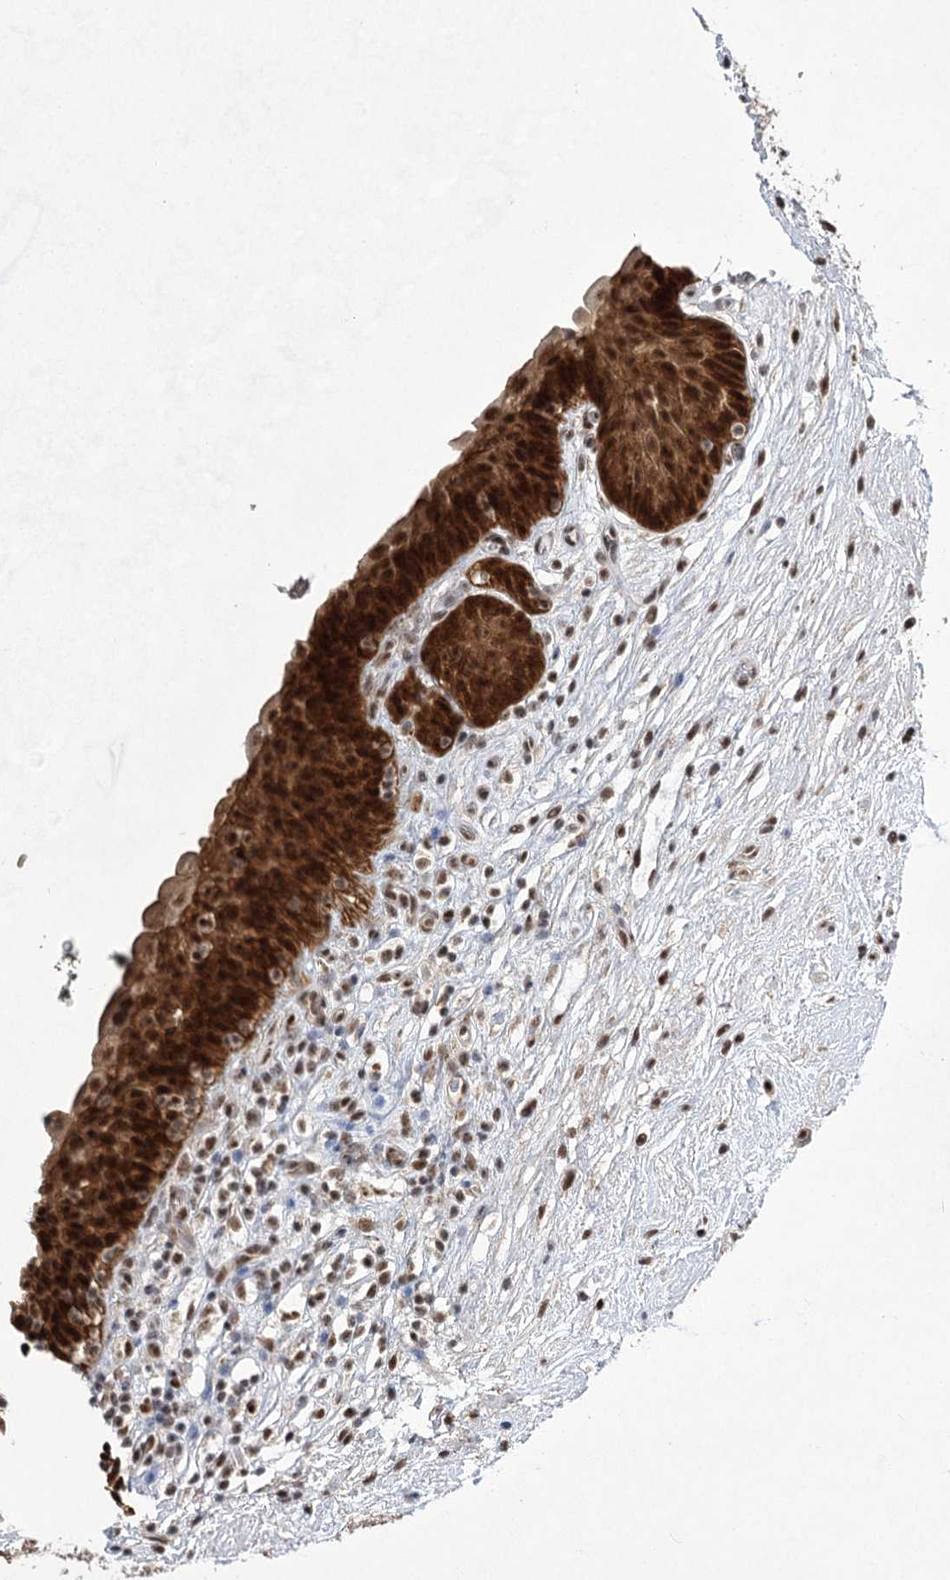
{"staining": {"intensity": "strong", "quantity": ">75%", "location": "cytoplasmic/membranous,nuclear"}, "tissue": "urinary bladder", "cell_type": "Urothelial cells", "image_type": "normal", "snomed": [{"axis": "morphology", "description": "Normal tissue, NOS"}, {"axis": "topography", "description": "Urinary bladder"}], "caption": "High-magnification brightfield microscopy of normal urinary bladder stained with DAB (brown) and counterstained with hematoxylin (blue). urothelial cells exhibit strong cytoplasmic/membranous,nuclear expression is present in approximately>75% of cells.", "gene": "ZCCHC8", "patient": {"sex": "male", "age": 83}}